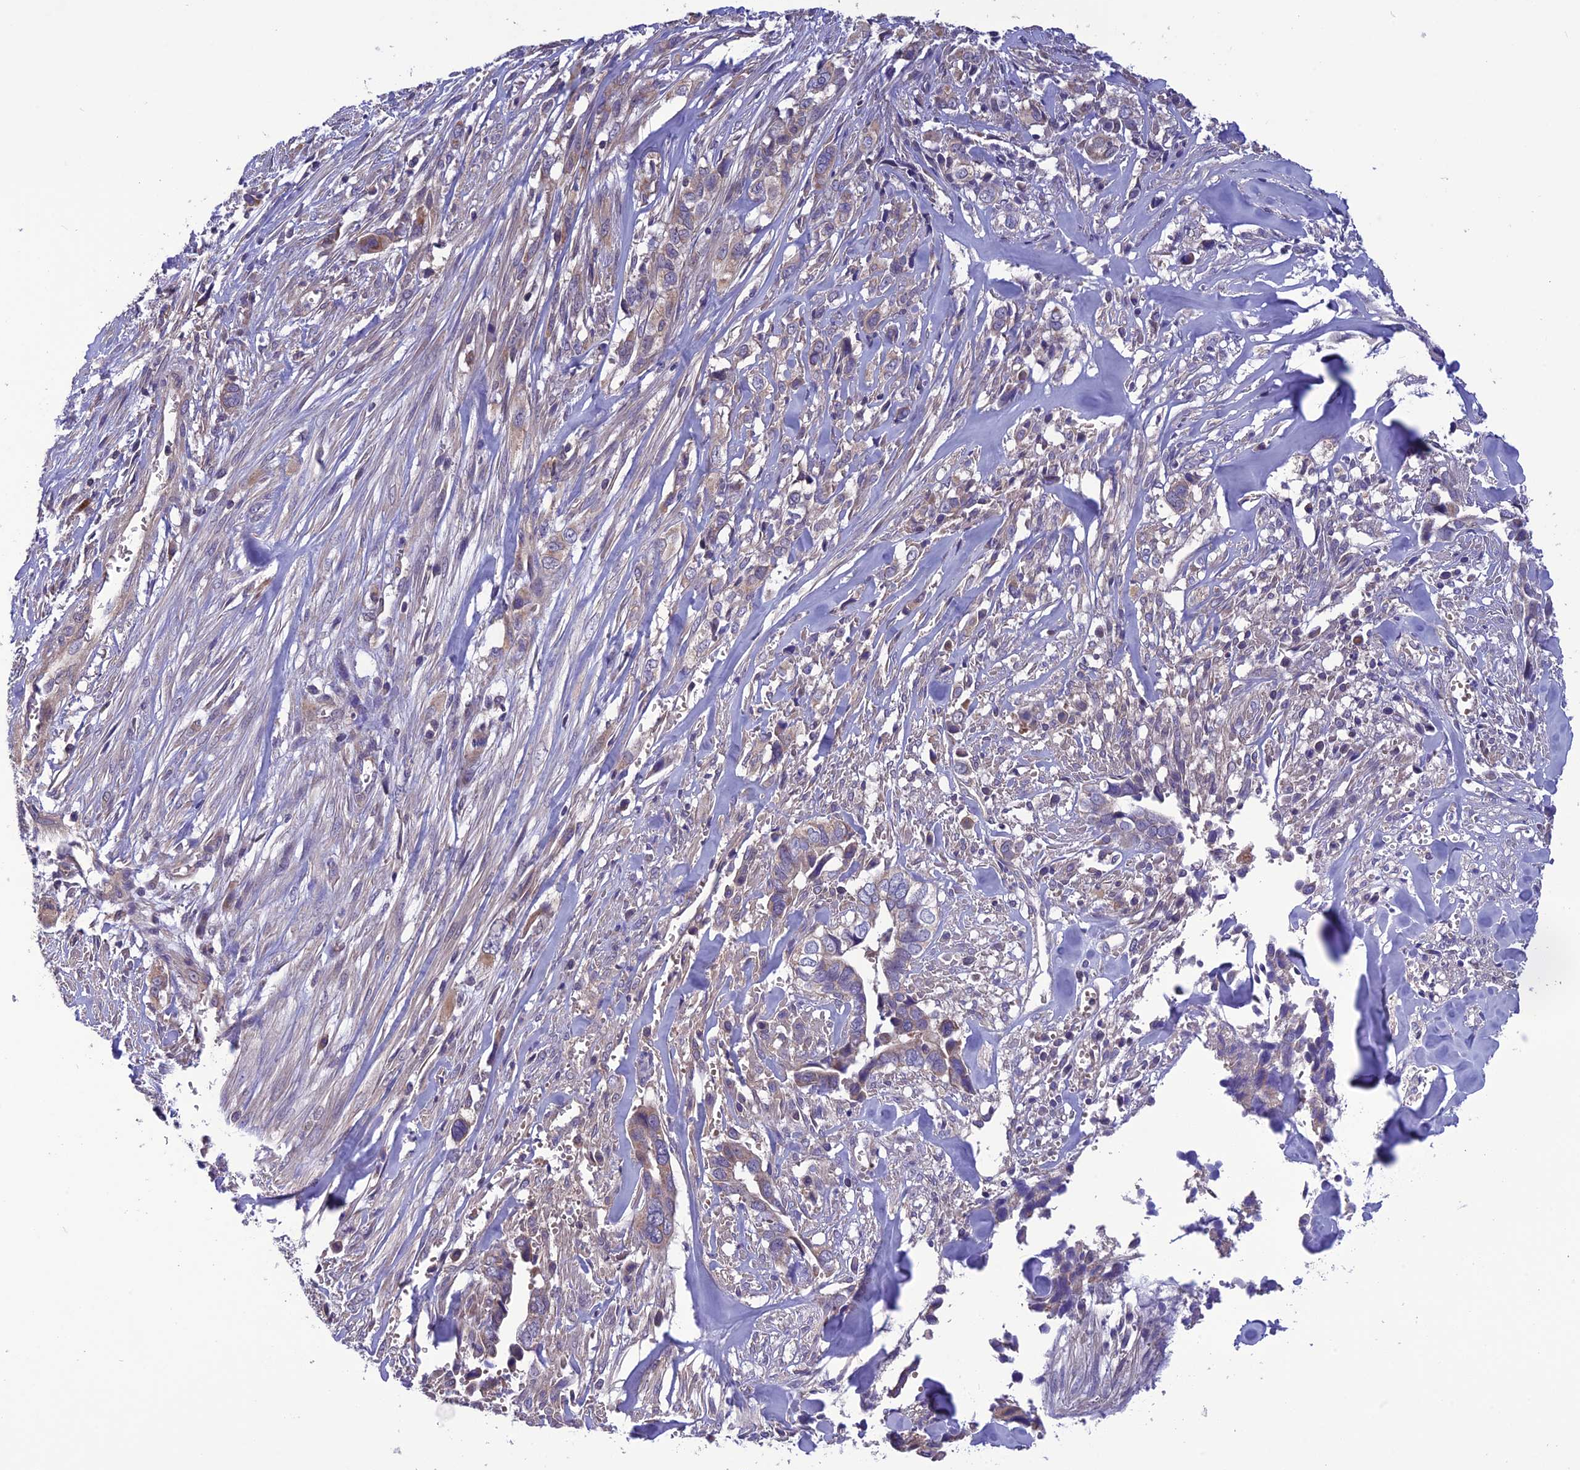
{"staining": {"intensity": "weak", "quantity": "<25%", "location": "cytoplasmic/membranous"}, "tissue": "liver cancer", "cell_type": "Tumor cells", "image_type": "cancer", "snomed": [{"axis": "morphology", "description": "Cholangiocarcinoma"}, {"axis": "topography", "description": "Liver"}], "caption": "Human liver cholangiocarcinoma stained for a protein using IHC demonstrates no staining in tumor cells.", "gene": "PSMF1", "patient": {"sex": "female", "age": 79}}